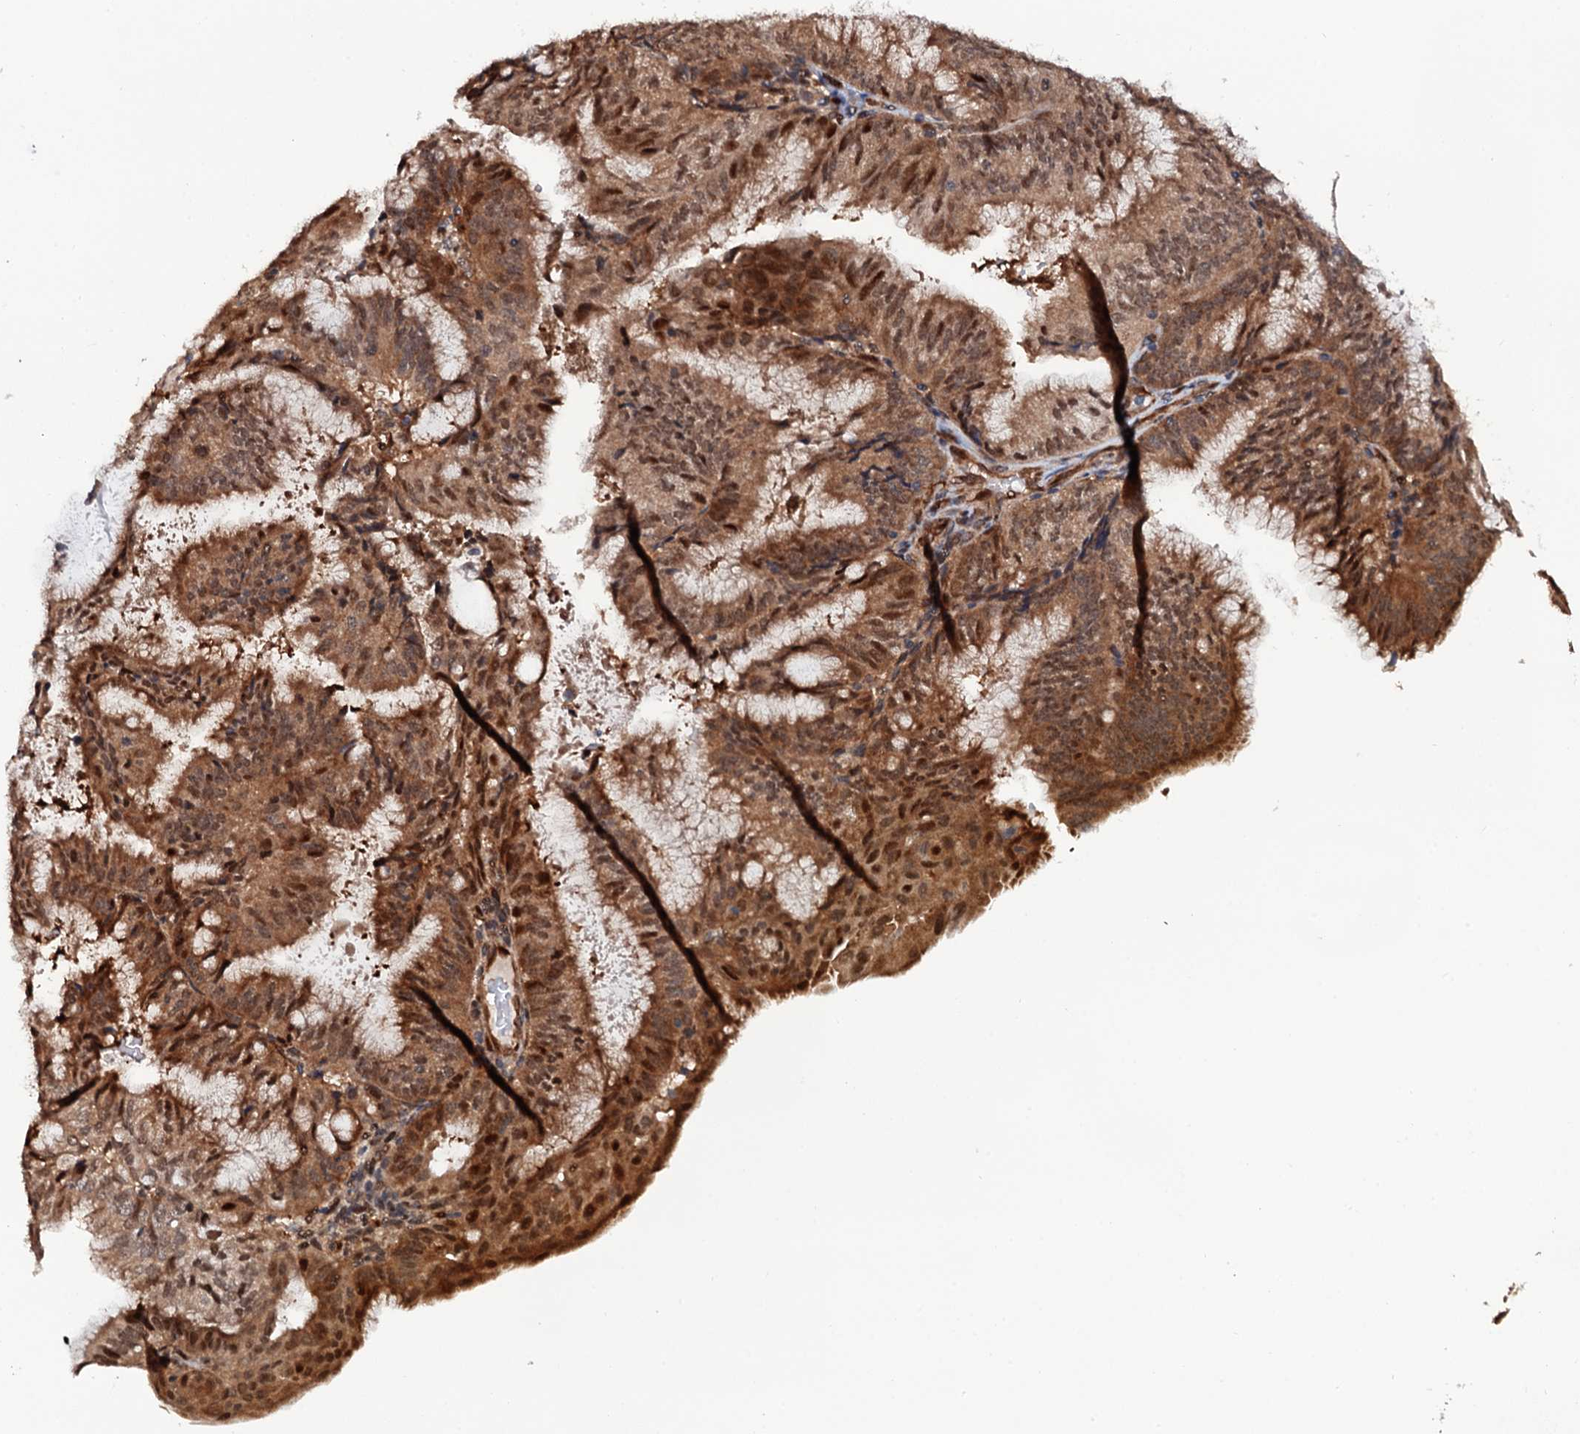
{"staining": {"intensity": "strong", "quantity": ">75%", "location": "cytoplasmic/membranous,nuclear"}, "tissue": "endometrial cancer", "cell_type": "Tumor cells", "image_type": "cancer", "snomed": [{"axis": "morphology", "description": "Adenocarcinoma, NOS"}, {"axis": "topography", "description": "Endometrium"}], "caption": "DAB (3,3'-diaminobenzidine) immunohistochemical staining of adenocarcinoma (endometrial) displays strong cytoplasmic/membranous and nuclear protein positivity in about >75% of tumor cells.", "gene": "CDC23", "patient": {"sex": "female", "age": 49}}